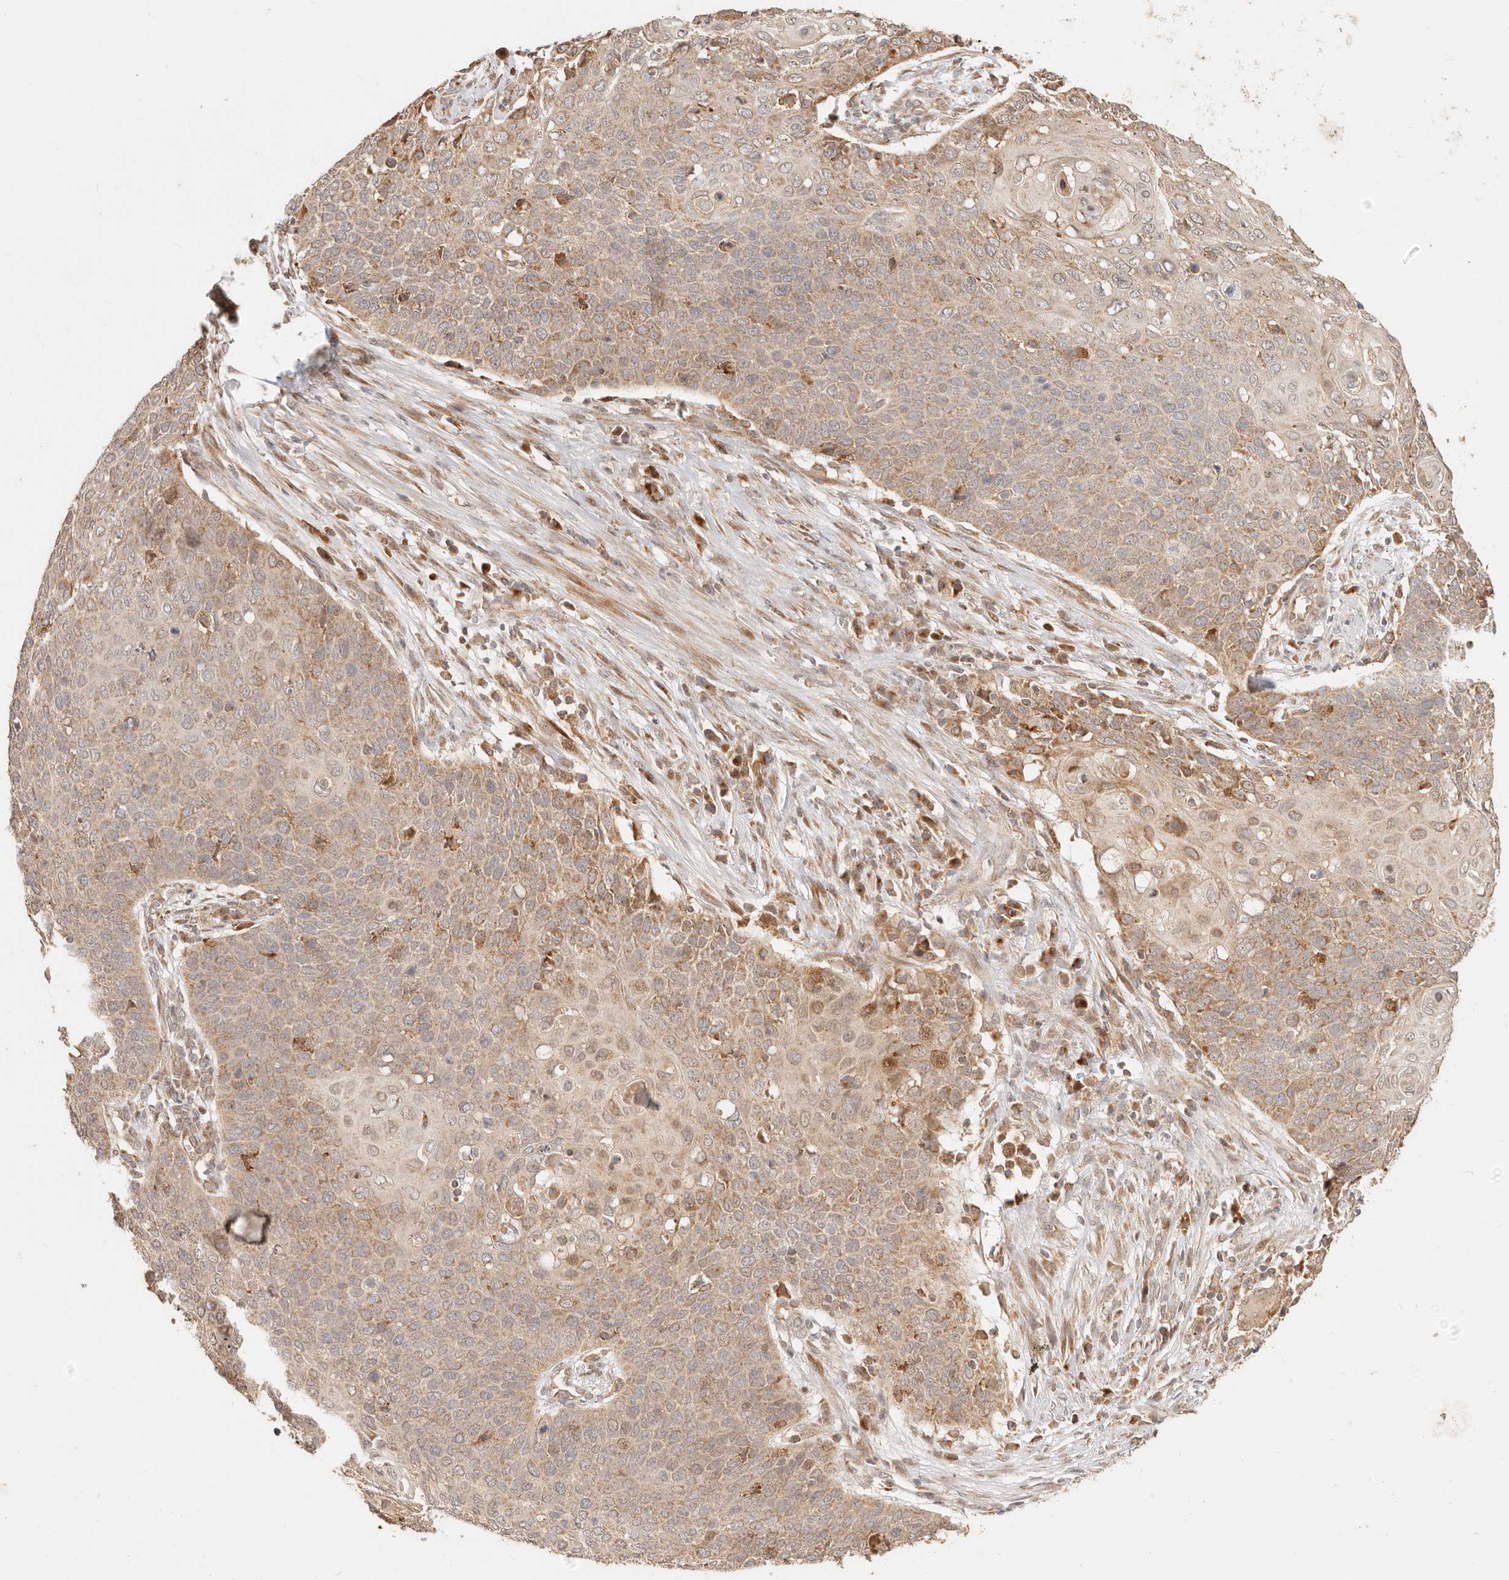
{"staining": {"intensity": "moderate", "quantity": ">75%", "location": "cytoplasmic/membranous"}, "tissue": "cervical cancer", "cell_type": "Tumor cells", "image_type": "cancer", "snomed": [{"axis": "morphology", "description": "Squamous cell carcinoma, NOS"}, {"axis": "topography", "description": "Cervix"}], "caption": "Moderate cytoplasmic/membranous protein expression is identified in approximately >75% of tumor cells in cervical squamous cell carcinoma.", "gene": "TIMM17A", "patient": {"sex": "female", "age": 39}}